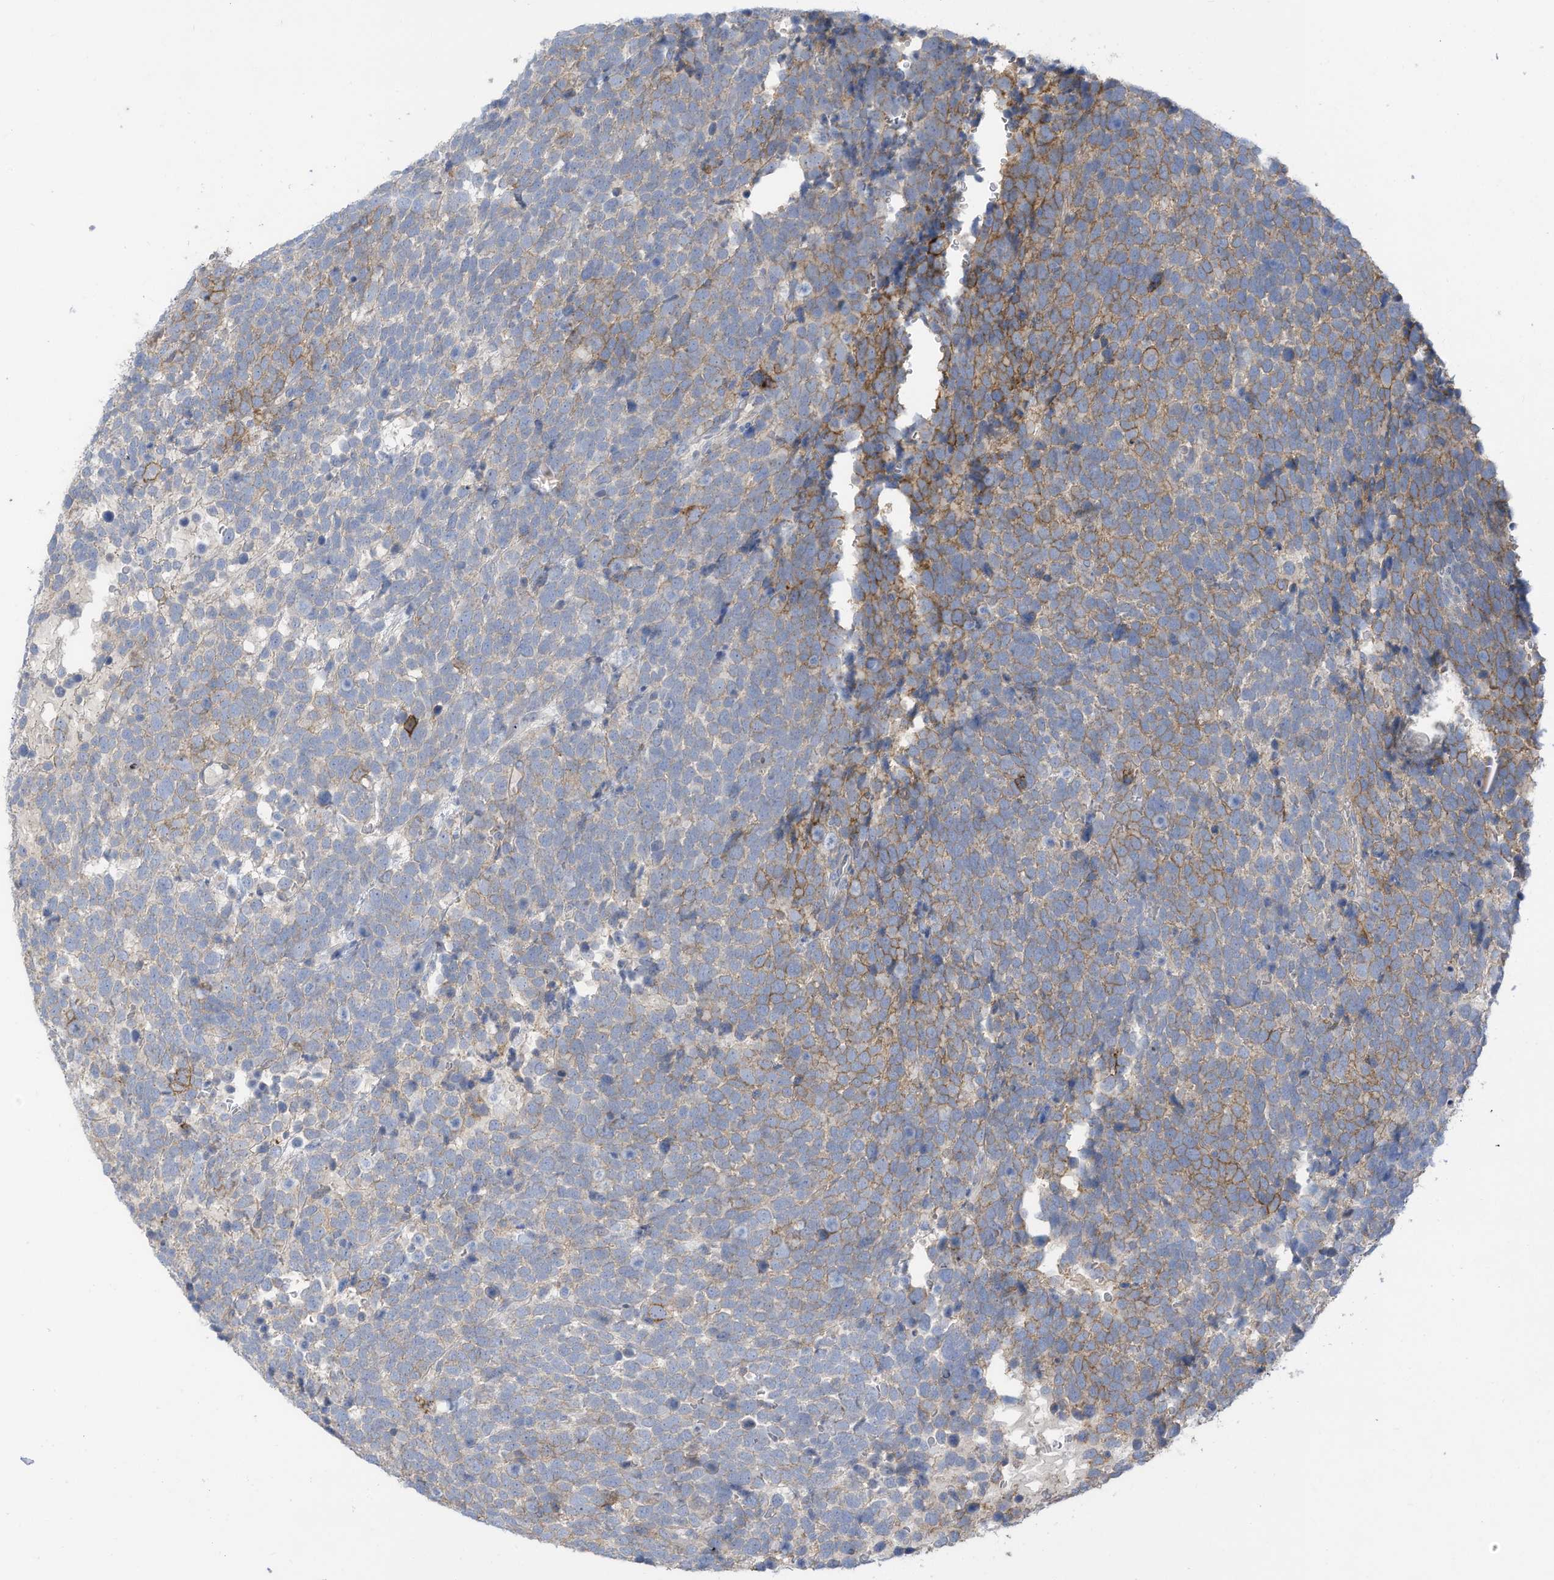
{"staining": {"intensity": "moderate", "quantity": "25%-75%", "location": "cytoplasmic/membranous"}, "tissue": "urothelial cancer", "cell_type": "Tumor cells", "image_type": "cancer", "snomed": [{"axis": "morphology", "description": "Urothelial carcinoma, High grade"}, {"axis": "topography", "description": "Urinary bladder"}], "caption": "A photomicrograph of human urothelial cancer stained for a protein exhibits moderate cytoplasmic/membranous brown staining in tumor cells.", "gene": "SLC1A5", "patient": {"sex": "female", "age": 82}}